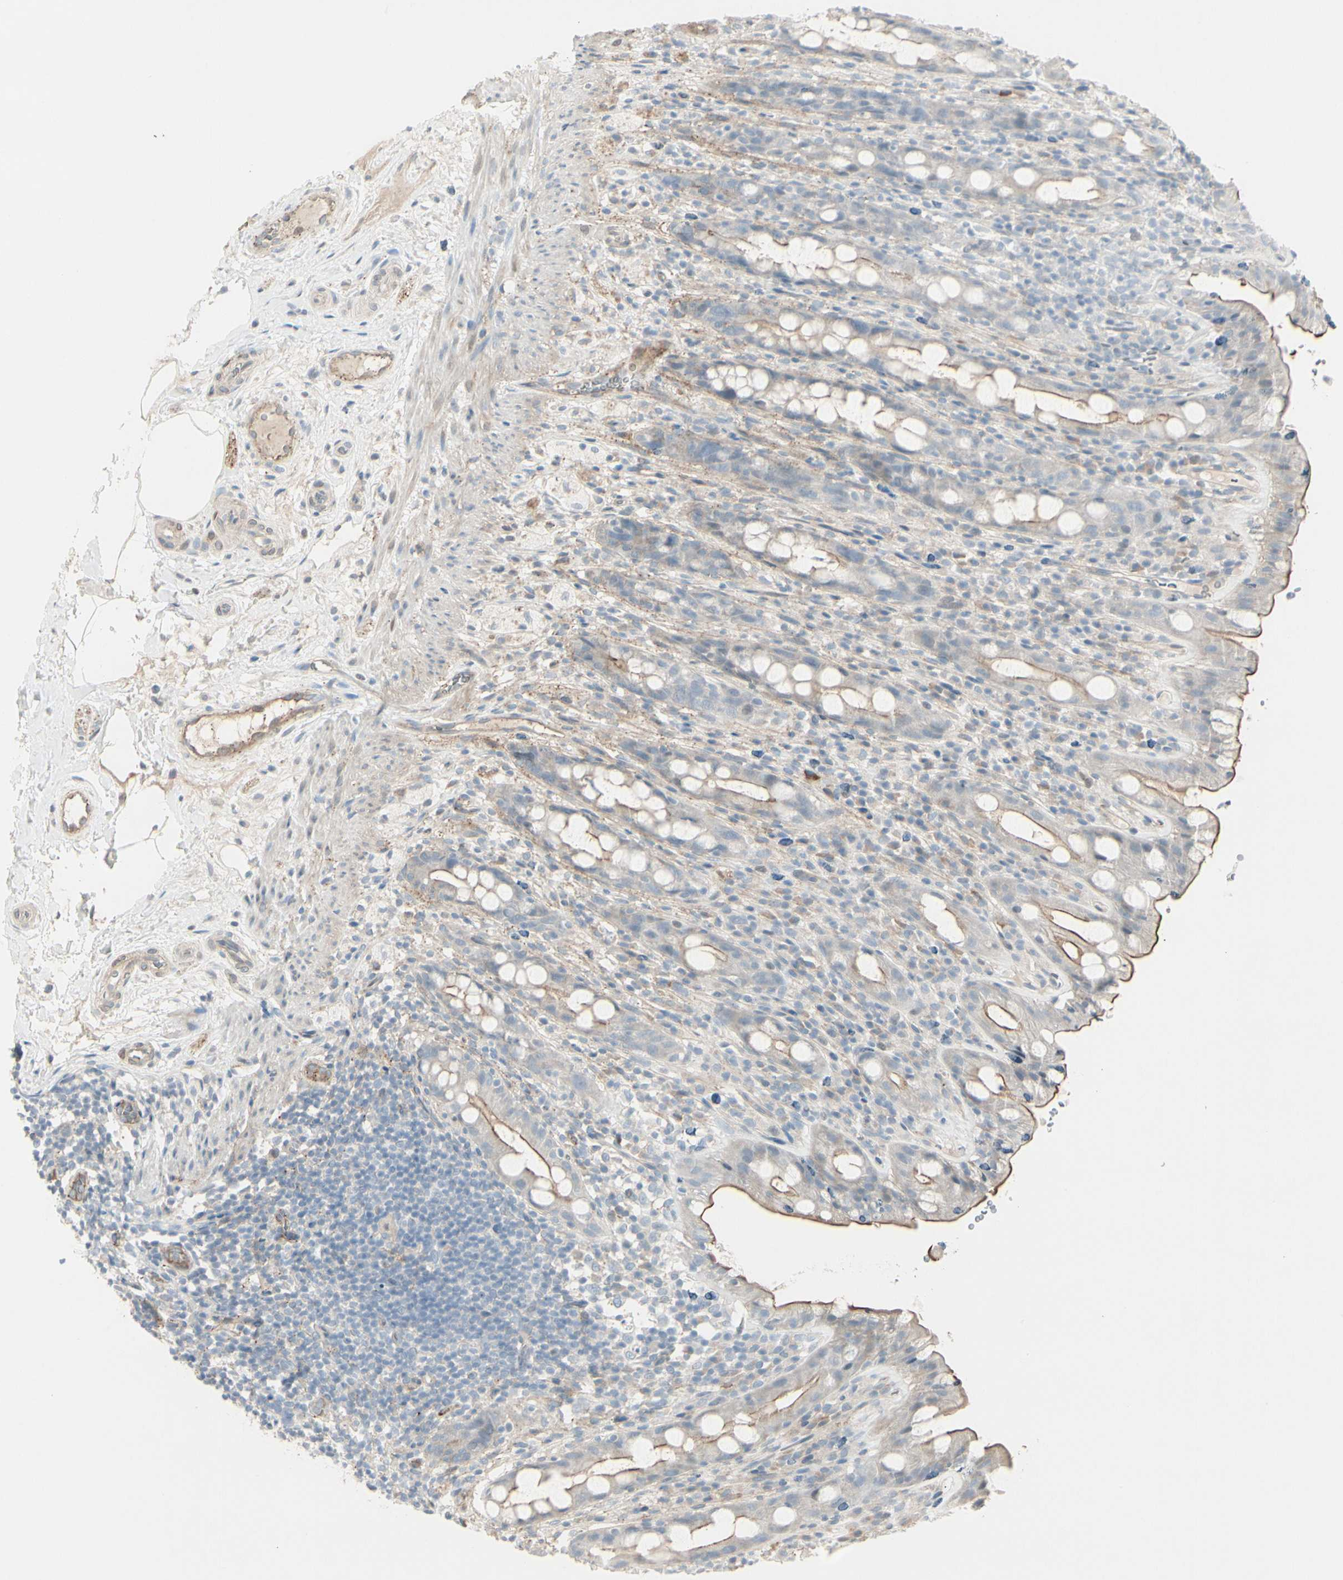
{"staining": {"intensity": "moderate", "quantity": "25%-75%", "location": "cytoplasmic/membranous"}, "tissue": "rectum", "cell_type": "Glandular cells", "image_type": "normal", "snomed": [{"axis": "morphology", "description": "Normal tissue, NOS"}, {"axis": "topography", "description": "Rectum"}], "caption": "This is a histology image of immunohistochemistry staining of unremarkable rectum, which shows moderate positivity in the cytoplasmic/membranous of glandular cells.", "gene": "CACNA2D1", "patient": {"sex": "male", "age": 44}}